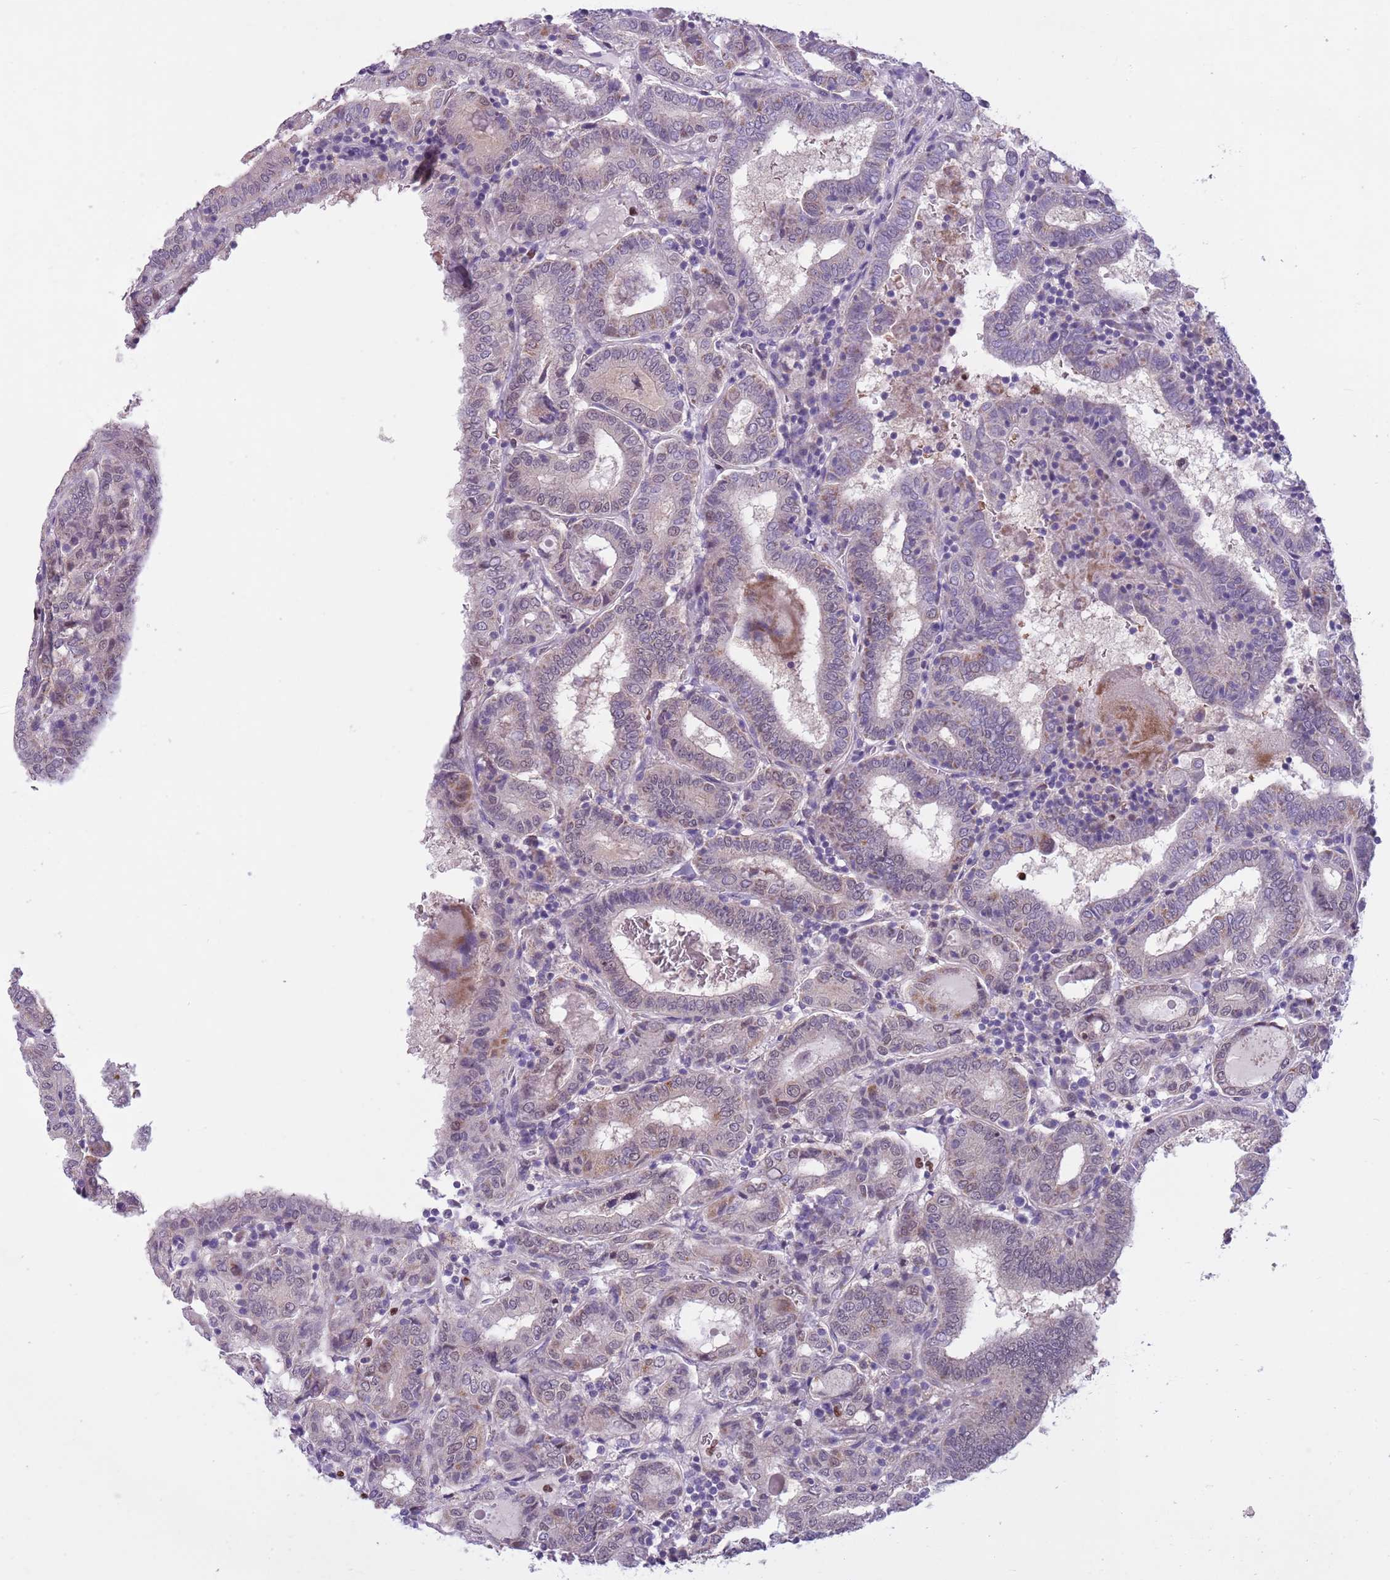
{"staining": {"intensity": "weak", "quantity": "25%-75%", "location": "cytoplasmic/membranous"}, "tissue": "thyroid cancer", "cell_type": "Tumor cells", "image_type": "cancer", "snomed": [{"axis": "morphology", "description": "Papillary adenocarcinoma, NOS"}, {"axis": "topography", "description": "Thyroid gland"}], "caption": "Immunohistochemical staining of human thyroid cancer (papillary adenocarcinoma) shows weak cytoplasmic/membranous protein staining in approximately 25%-75% of tumor cells.", "gene": "ADCY7", "patient": {"sex": "female", "age": 72}}